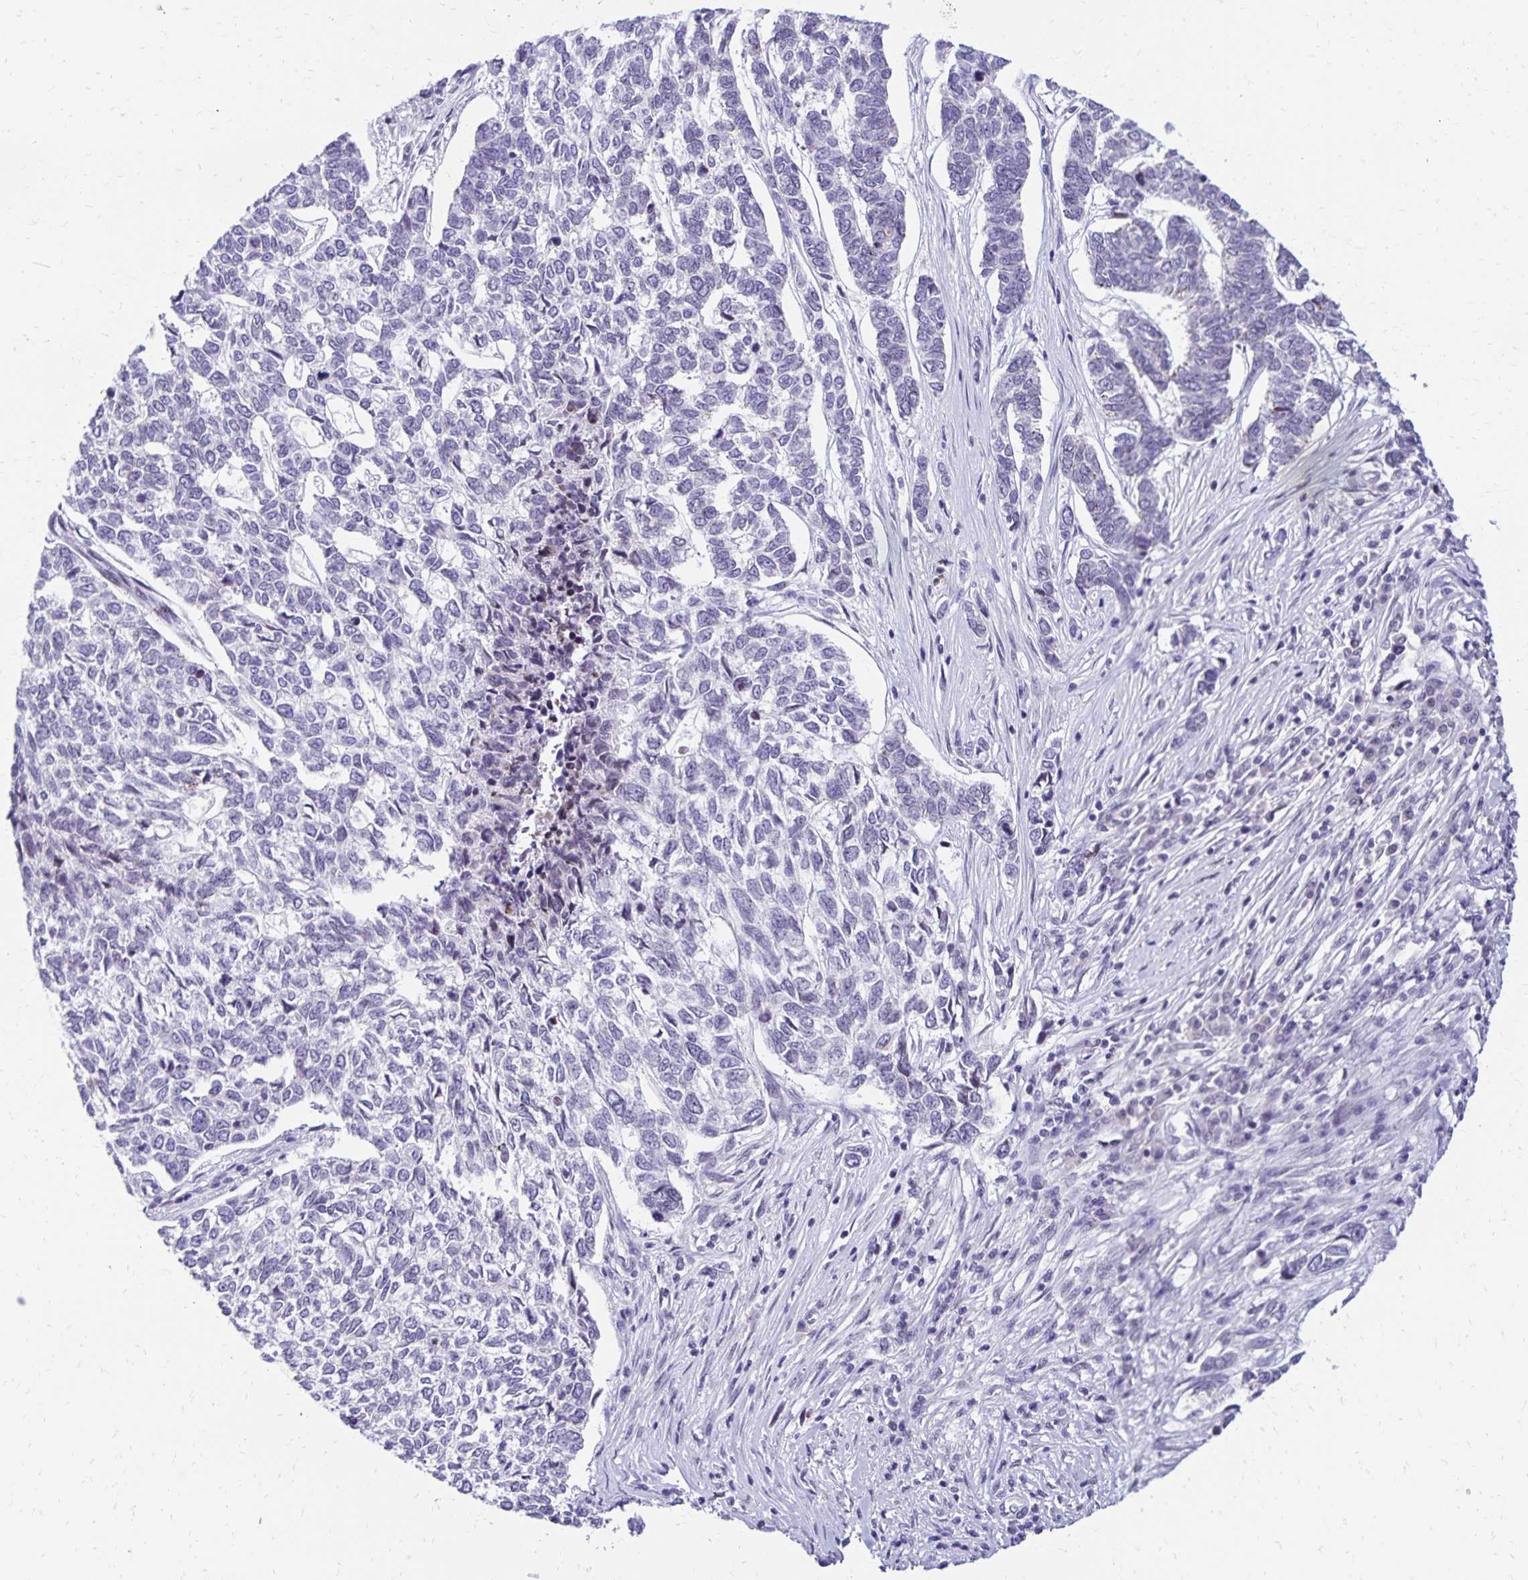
{"staining": {"intensity": "negative", "quantity": "none", "location": "none"}, "tissue": "skin cancer", "cell_type": "Tumor cells", "image_type": "cancer", "snomed": [{"axis": "morphology", "description": "Basal cell carcinoma"}, {"axis": "topography", "description": "Skin"}], "caption": "This is an immunohistochemistry photomicrograph of skin basal cell carcinoma. There is no positivity in tumor cells.", "gene": "FAM166C", "patient": {"sex": "female", "age": 65}}